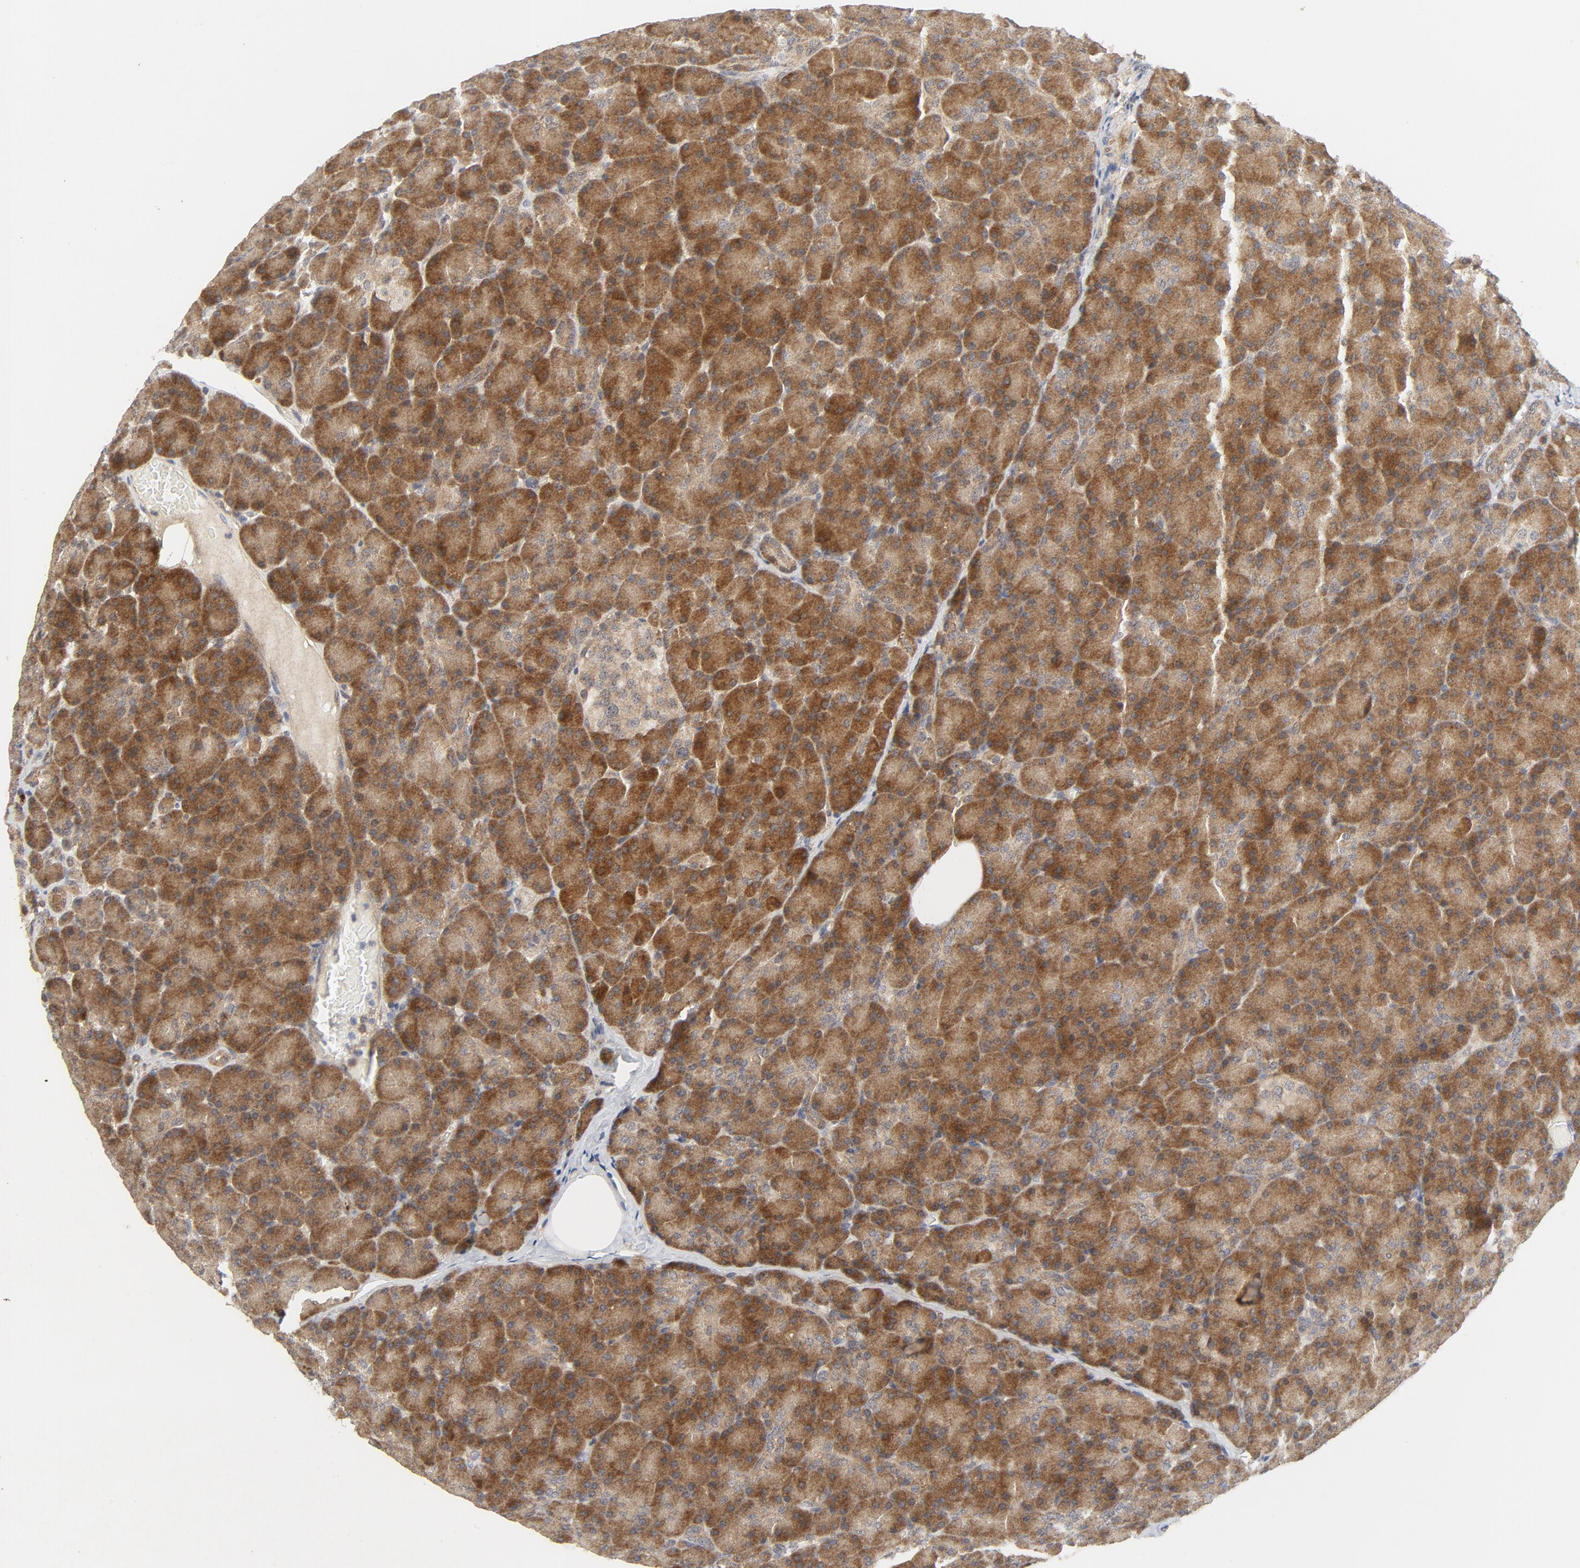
{"staining": {"intensity": "moderate", "quantity": ">75%", "location": "cytoplasmic/membranous"}, "tissue": "pancreas", "cell_type": "Exocrine glandular cells", "image_type": "normal", "snomed": [{"axis": "morphology", "description": "Normal tissue, NOS"}, {"axis": "topography", "description": "Pancreas"}], "caption": "Benign pancreas demonstrates moderate cytoplasmic/membranous expression in approximately >75% of exocrine glandular cells, visualized by immunohistochemistry. Nuclei are stained in blue.", "gene": "MAP2K7", "patient": {"sex": "female", "age": 43}}